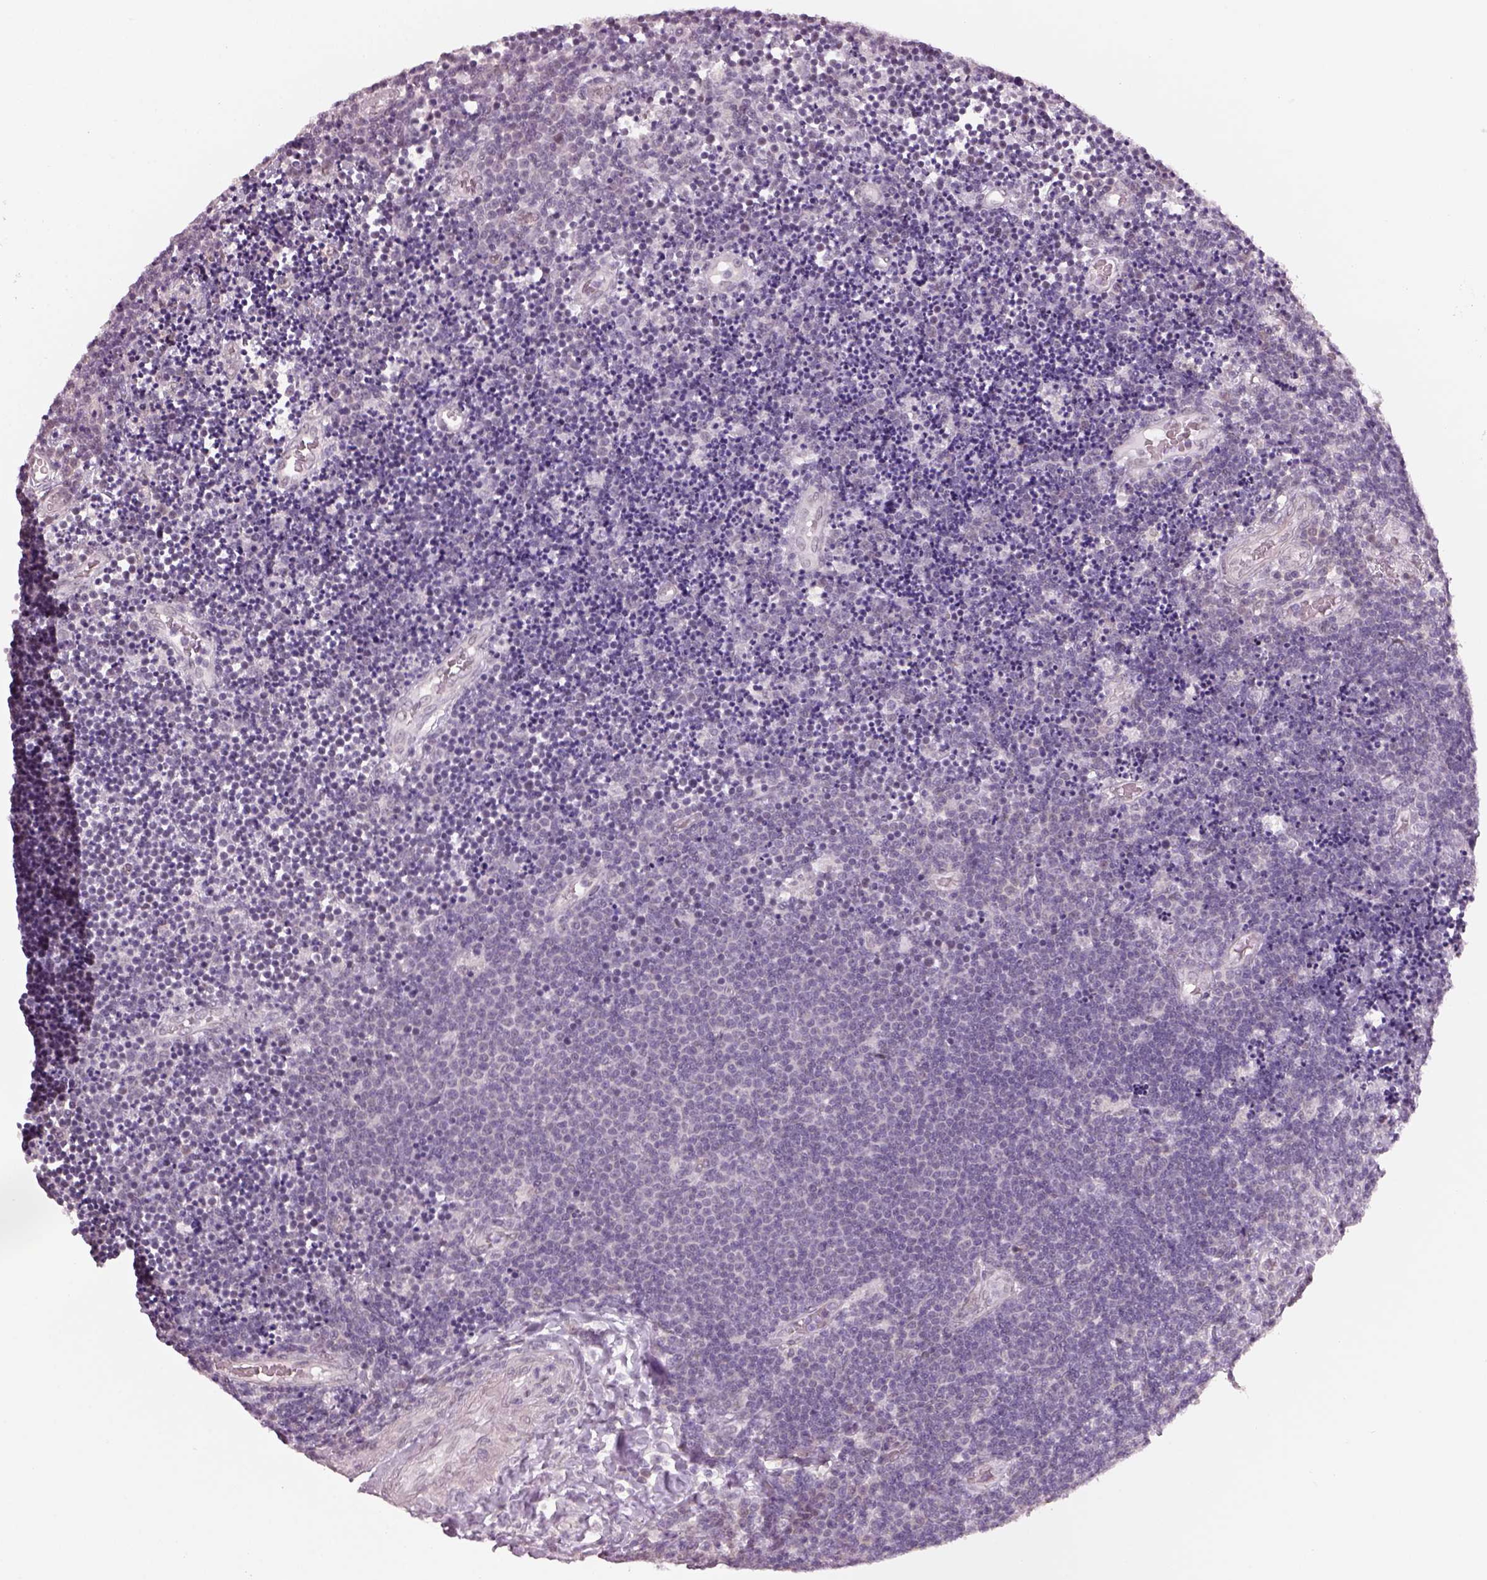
{"staining": {"intensity": "negative", "quantity": "none", "location": "none"}, "tissue": "lymphoma", "cell_type": "Tumor cells", "image_type": "cancer", "snomed": [{"axis": "morphology", "description": "Malignant lymphoma, non-Hodgkin's type, Low grade"}, {"axis": "topography", "description": "Brain"}], "caption": "Image shows no significant protein staining in tumor cells of lymphoma.", "gene": "NAT8", "patient": {"sex": "female", "age": 66}}